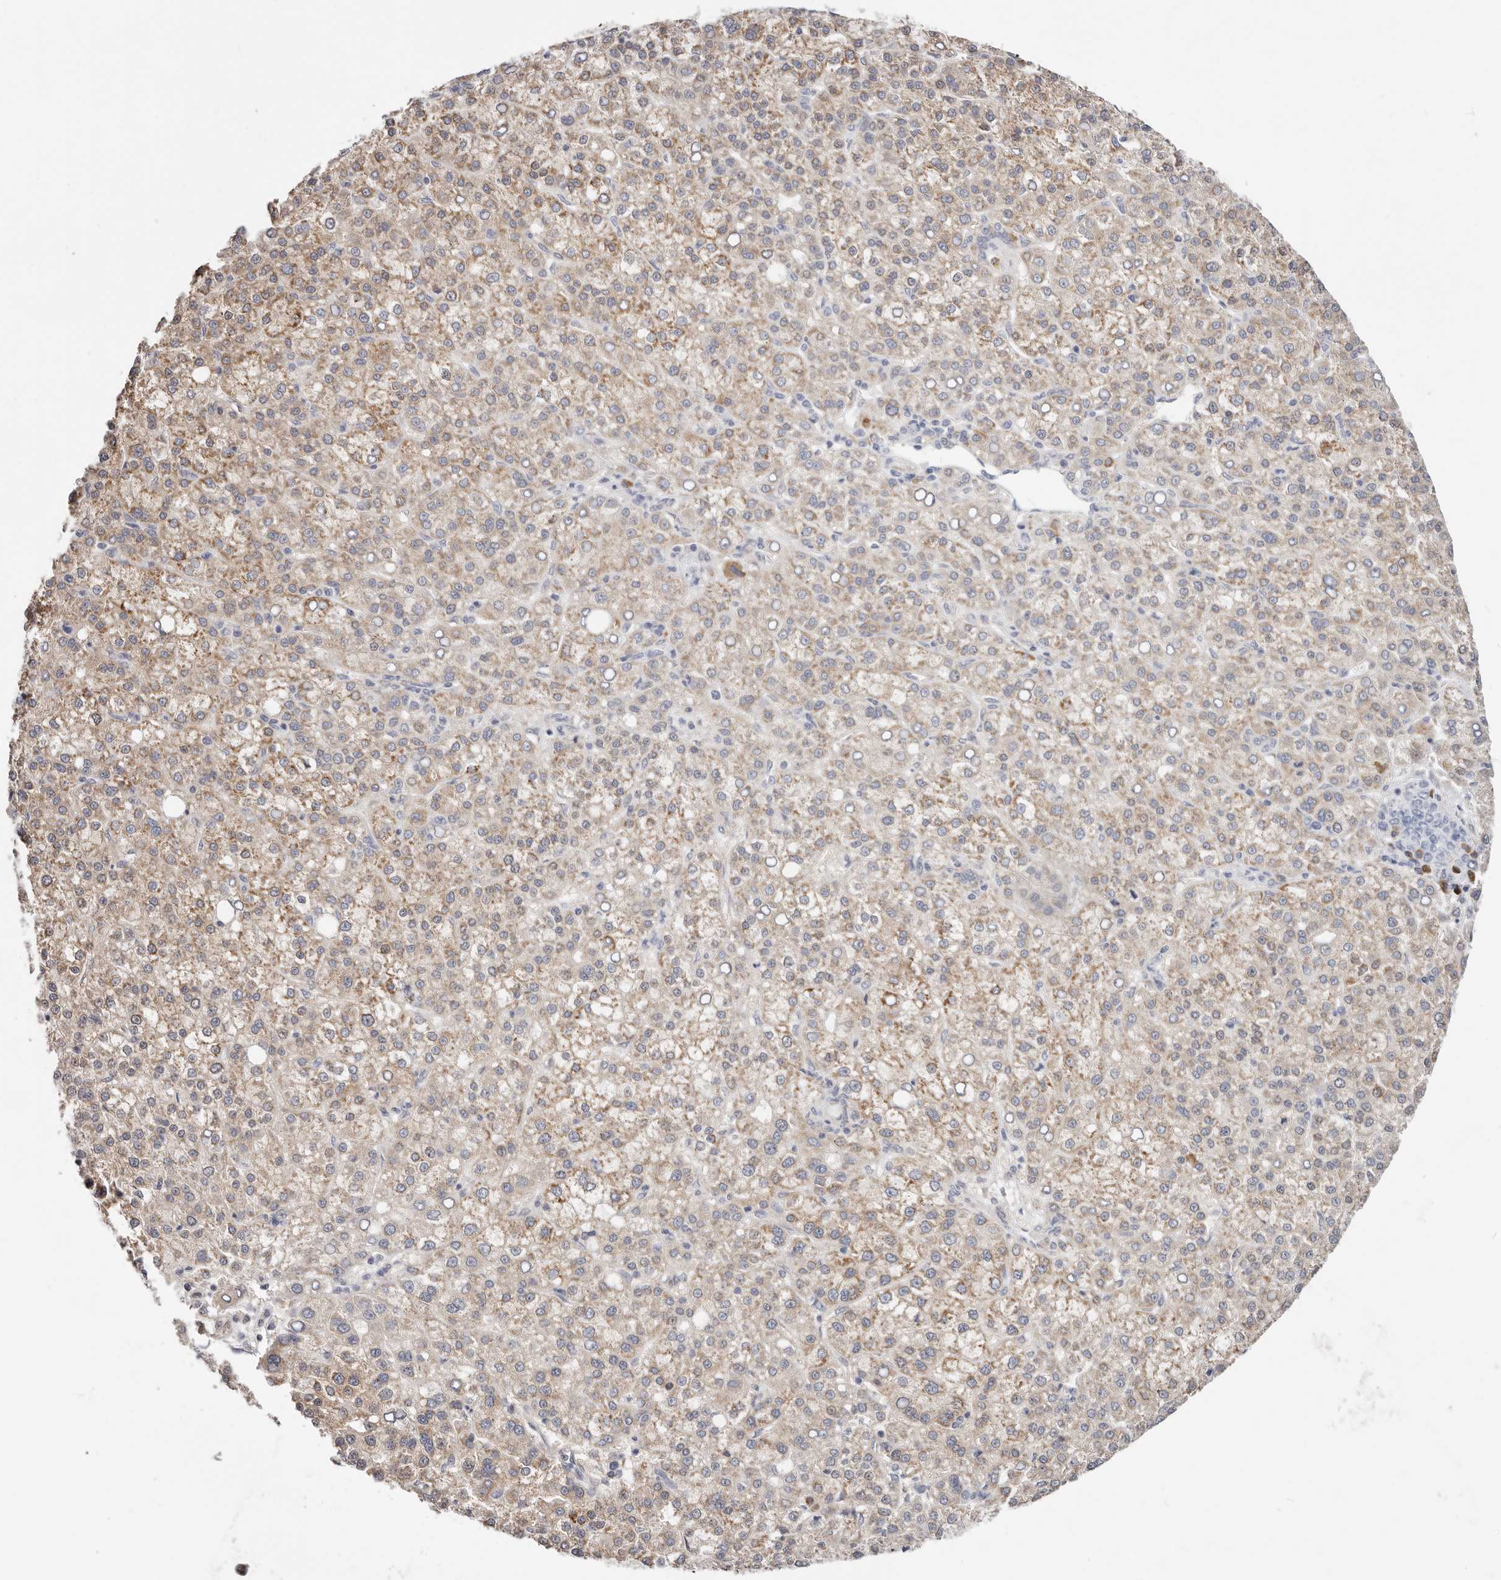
{"staining": {"intensity": "moderate", "quantity": ">75%", "location": "cytoplasmic/membranous"}, "tissue": "liver cancer", "cell_type": "Tumor cells", "image_type": "cancer", "snomed": [{"axis": "morphology", "description": "Carcinoma, Hepatocellular, NOS"}, {"axis": "topography", "description": "Liver"}], "caption": "Liver hepatocellular carcinoma tissue demonstrates moderate cytoplasmic/membranous positivity in approximately >75% of tumor cells (Stains: DAB in brown, nuclei in blue, Microscopy: brightfield microscopy at high magnification).", "gene": "IL32", "patient": {"sex": "female", "age": 58}}